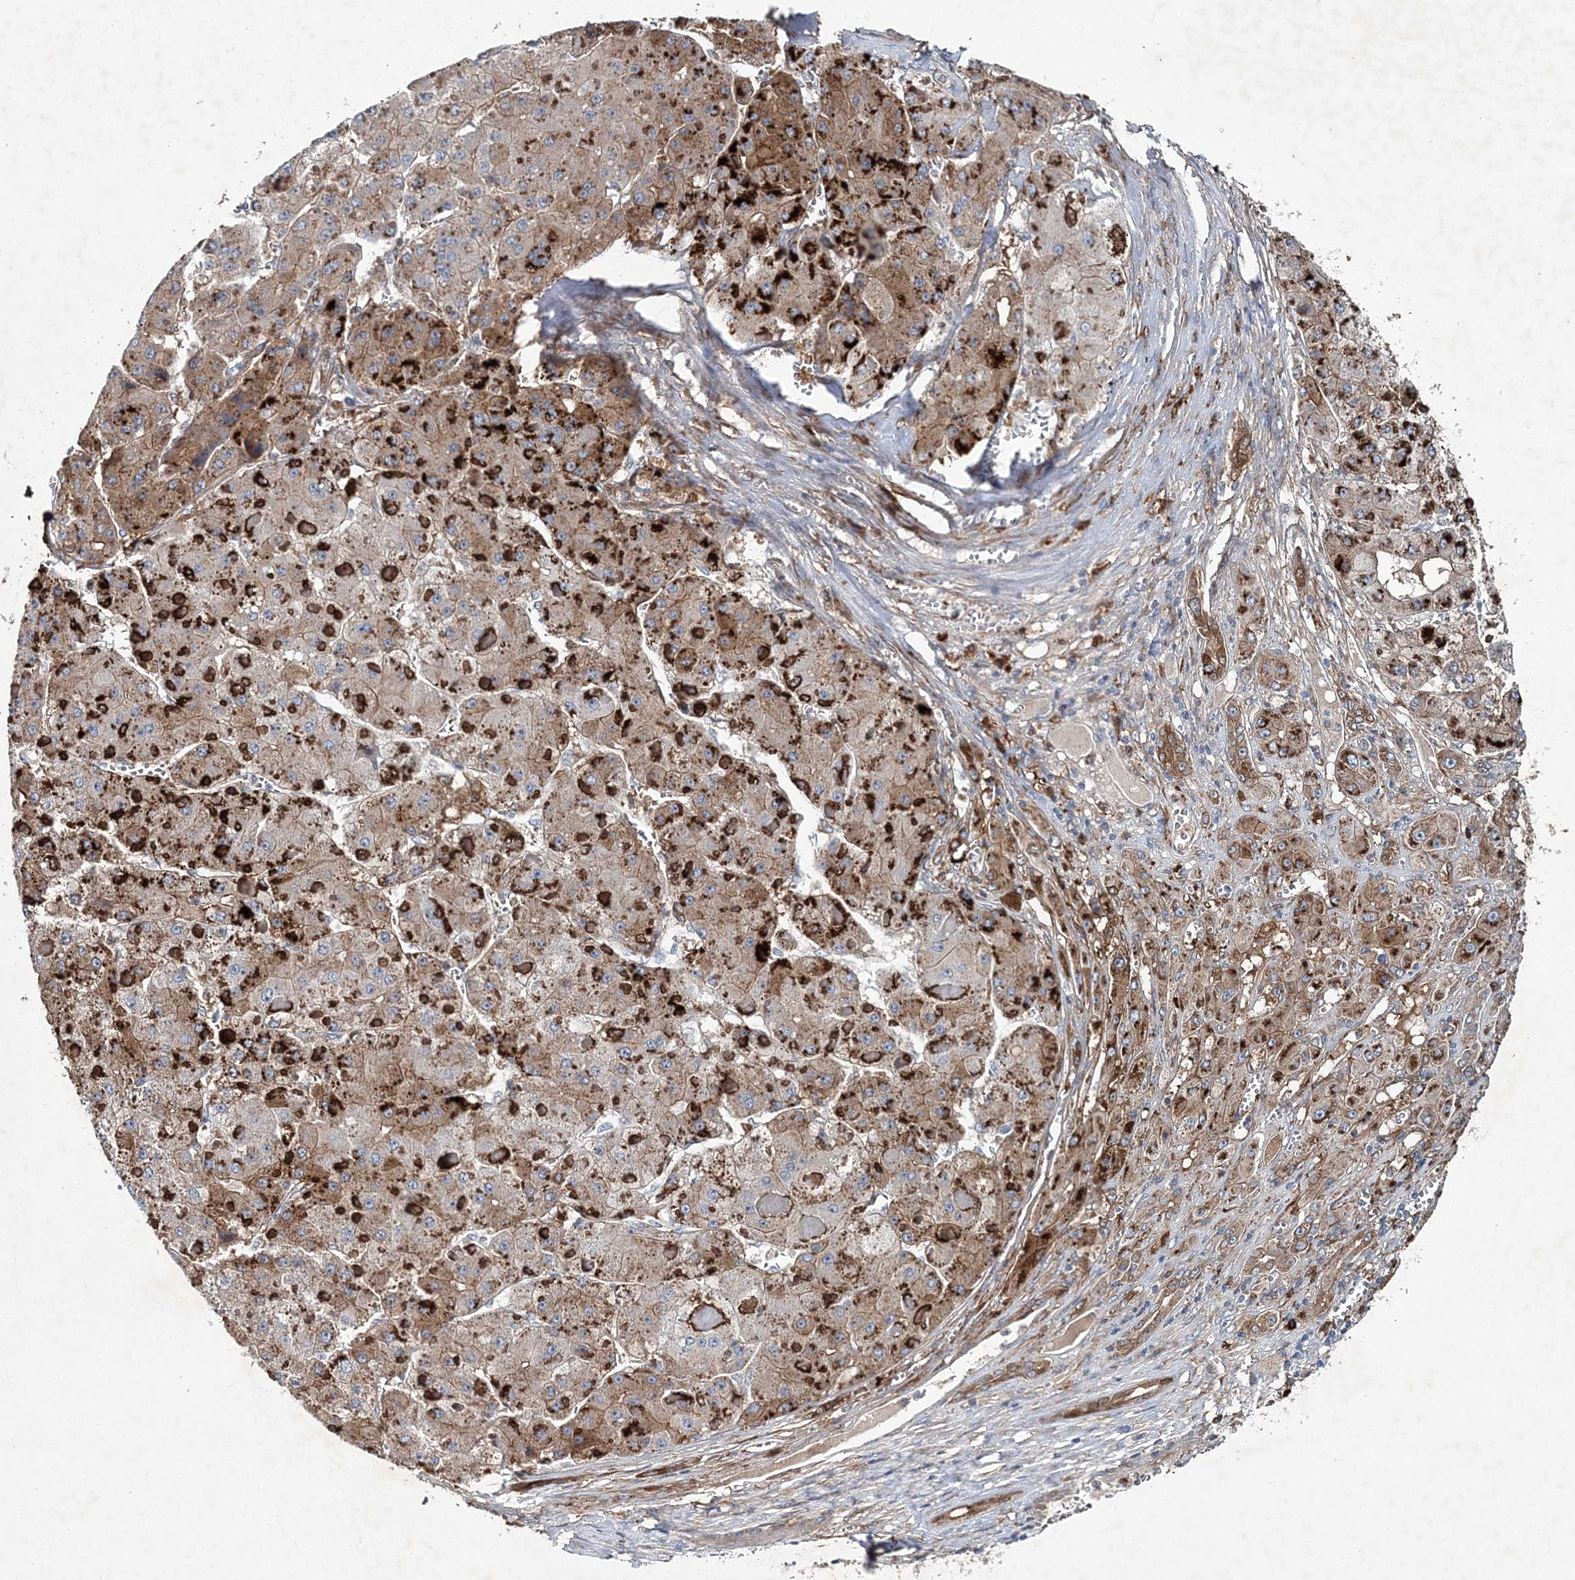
{"staining": {"intensity": "strong", "quantity": ">75%", "location": "cytoplasmic/membranous"}, "tissue": "liver cancer", "cell_type": "Tumor cells", "image_type": "cancer", "snomed": [{"axis": "morphology", "description": "Carcinoma, Hepatocellular, NOS"}, {"axis": "topography", "description": "Liver"}], "caption": "Strong cytoplasmic/membranous expression is identified in about >75% of tumor cells in hepatocellular carcinoma (liver).", "gene": "SPOPL", "patient": {"sex": "female", "age": 73}}